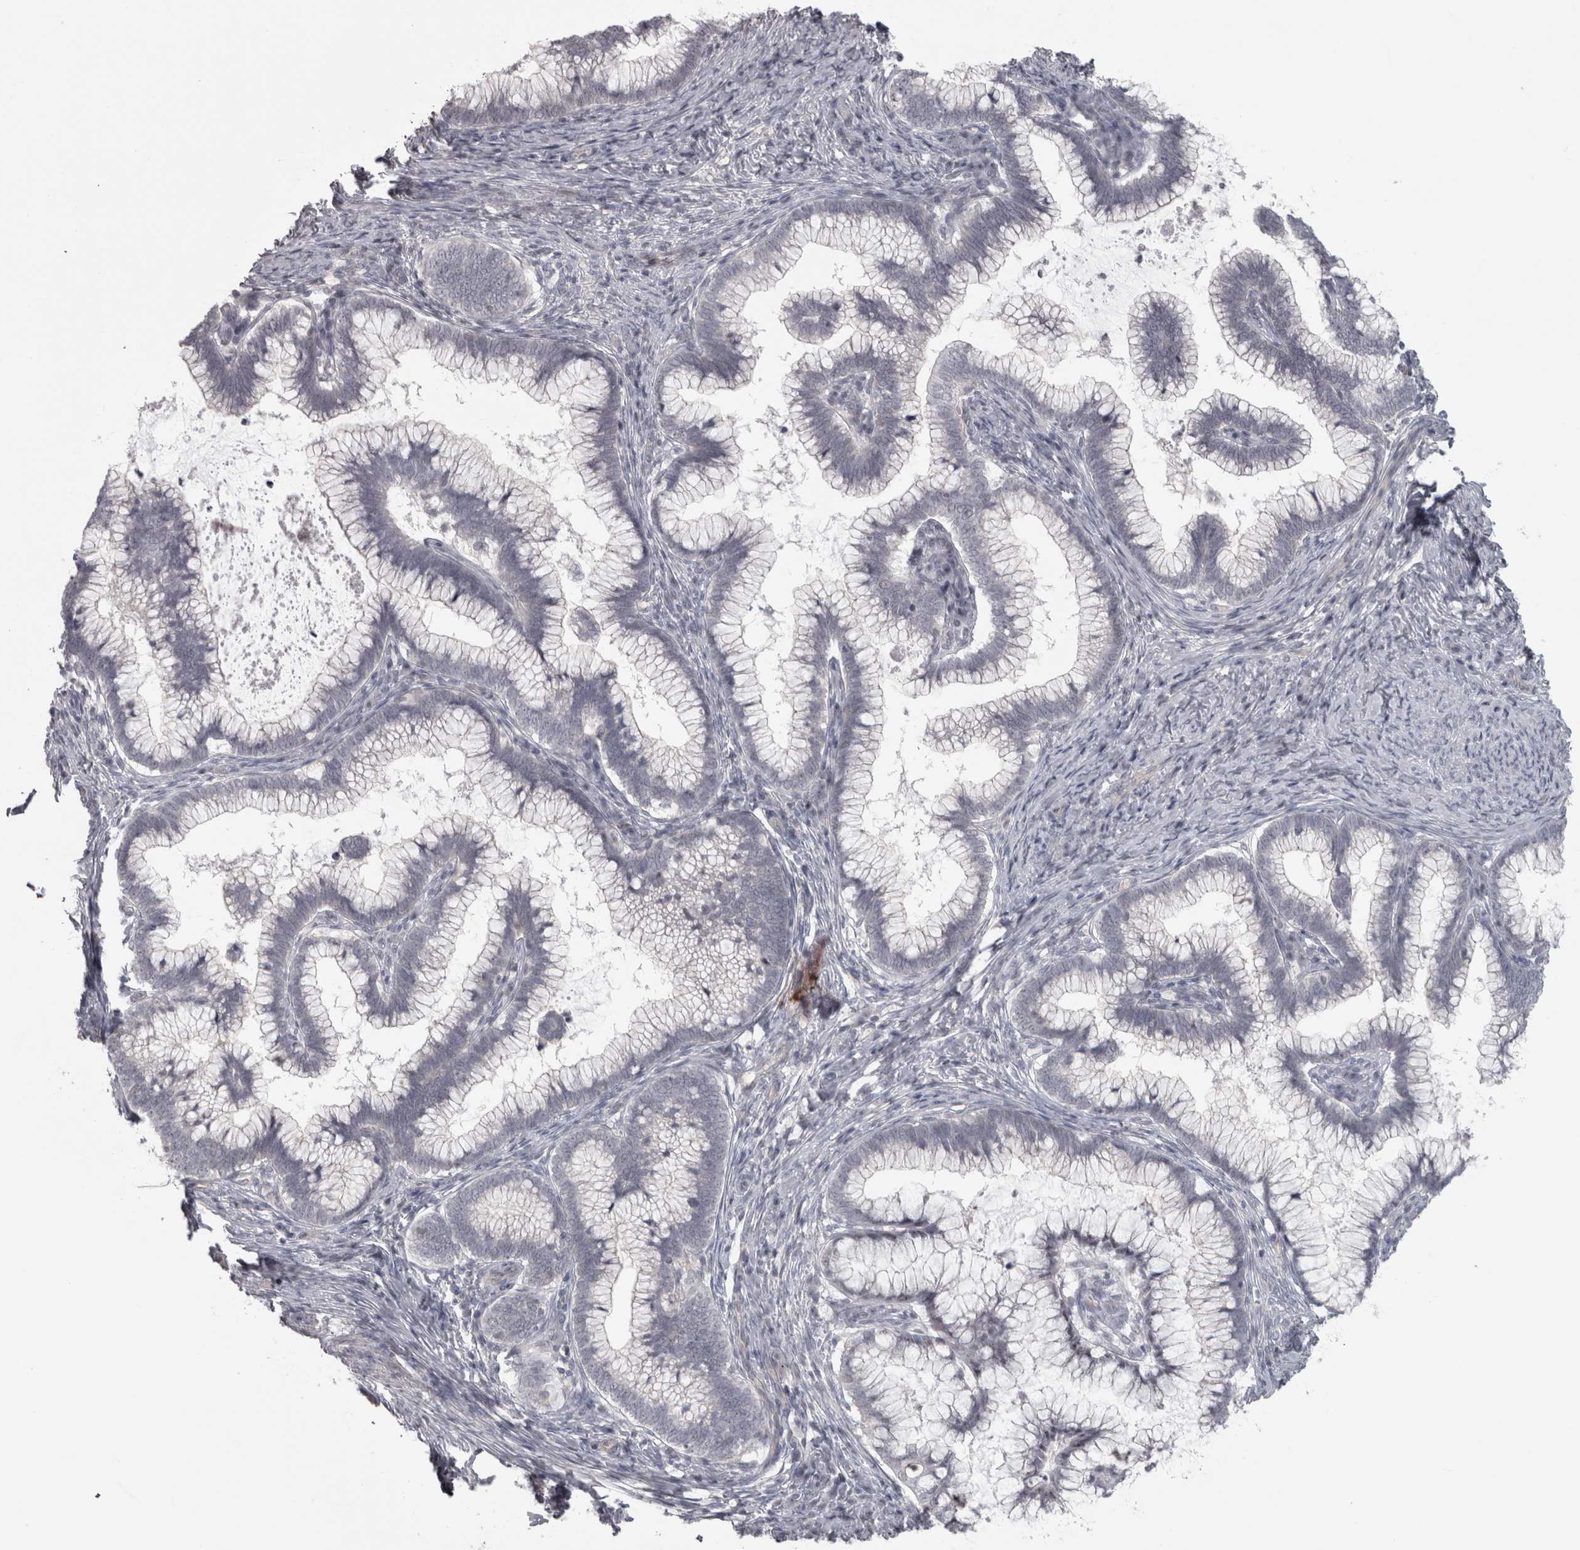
{"staining": {"intensity": "negative", "quantity": "none", "location": "none"}, "tissue": "cervical cancer", "cell_type": "Tumor cells", "image_type": "cancer", "snomed": [{"axis": "morphology", "description": "Adenocarcinoma, NOS"}, {"axis": "topography", "description": "Cervix"}], "caption": "Immunohistochemical staining of adenocarcinoma (cervical) exhibits no significant expression in tumor cells. The staining was performed using DAB to visualize the protein expression in brown, while the nuclei were stained in blue with hematoxylin (Magnification: 20x).", "gene": "PPP1R12B", "patient": {"sex": "female", "age": 36}}